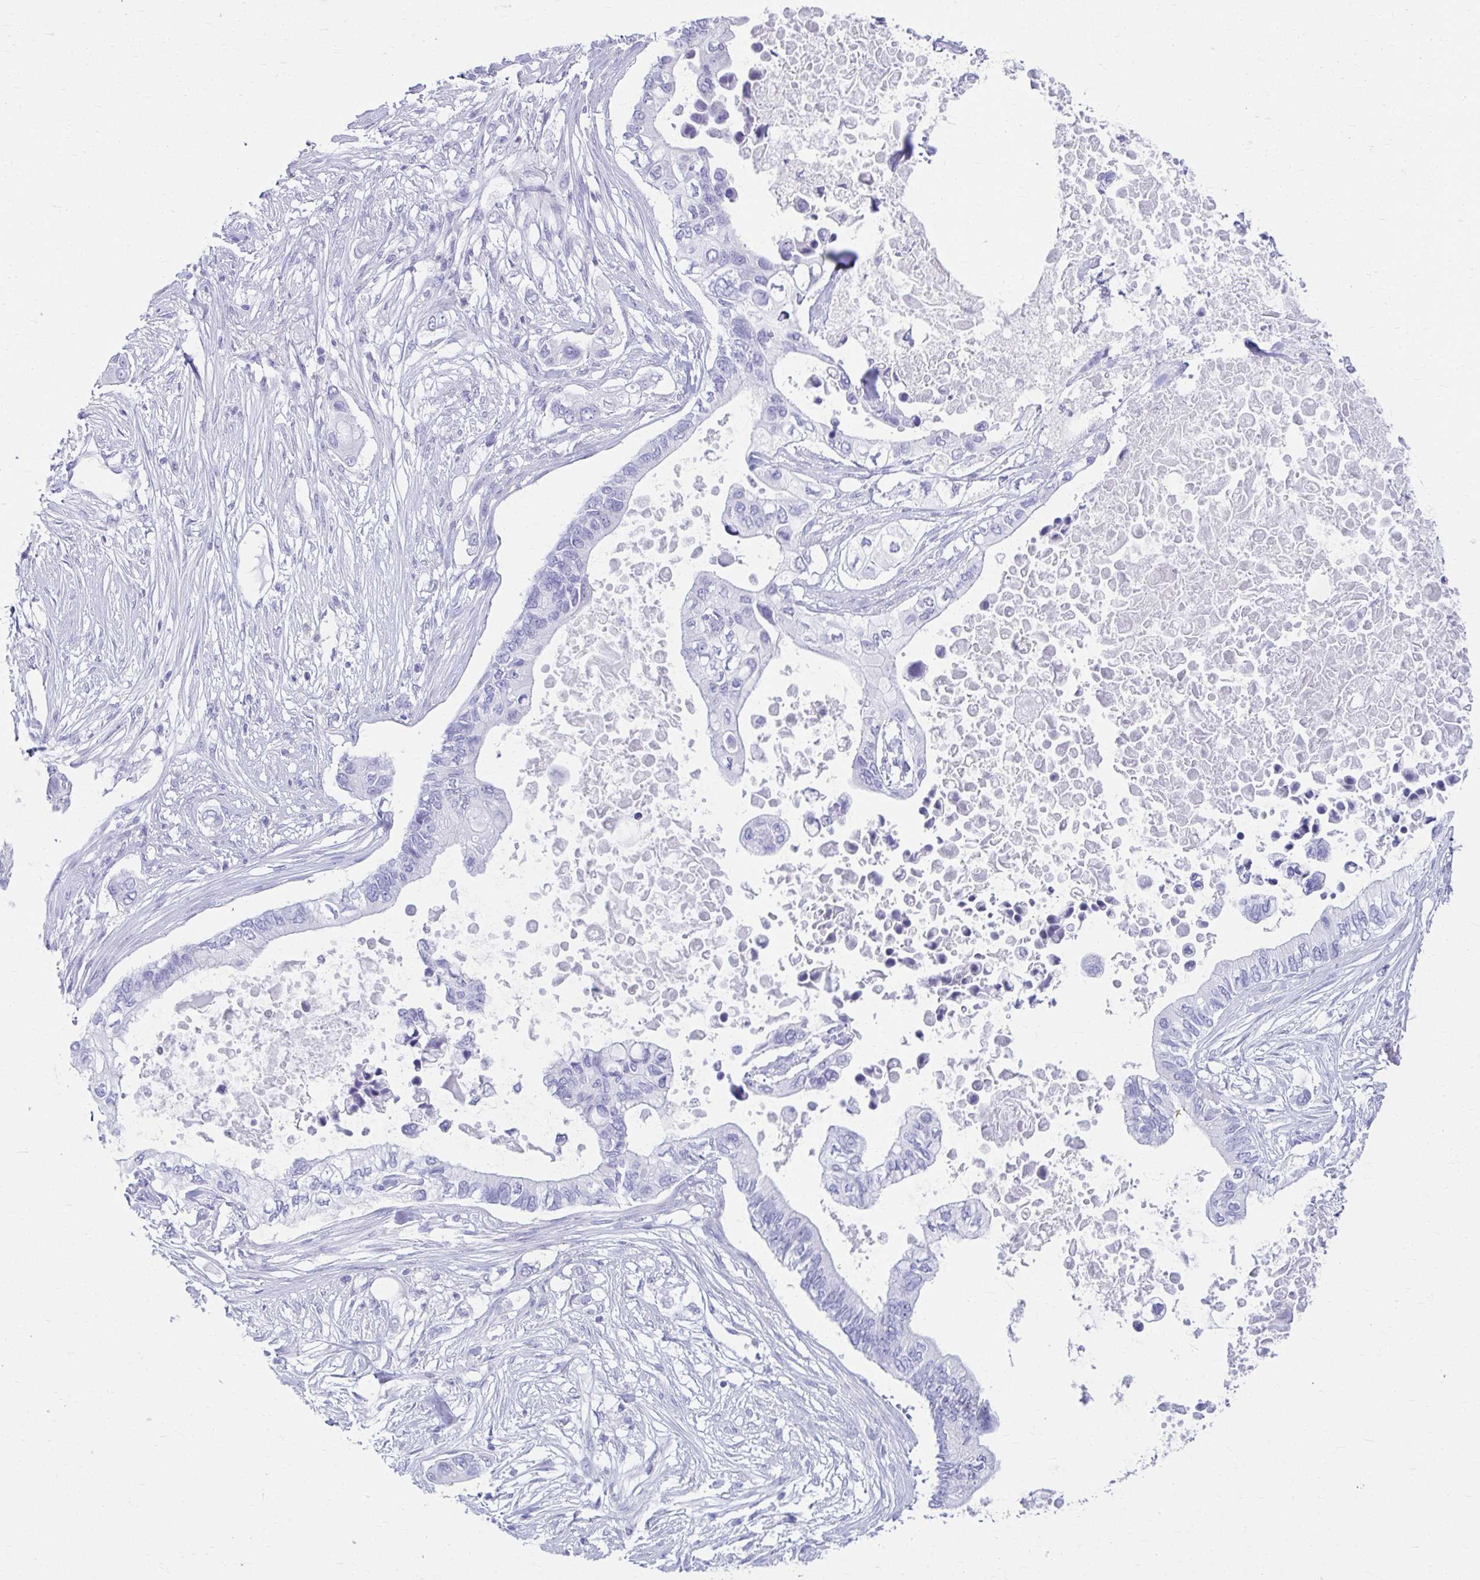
{"staining": {"intensity": "negative", "quantity": "none", "location": "none"}, "tissue": "pancreatic cancer", "cell_type": "Tumor cells", "image_type": "cancer", "snomed": [{"axis": "morphology", "description": "Adenocarcinoma, NOS"}, {"axis": "topography", "description": "Pancreas"}], "caption": "Micrograph shows no protein expression in tumor cells of pancreatic cancer tissue.", "gene": "ATP4B", "patient": {"sex": "female", "age": 63}}